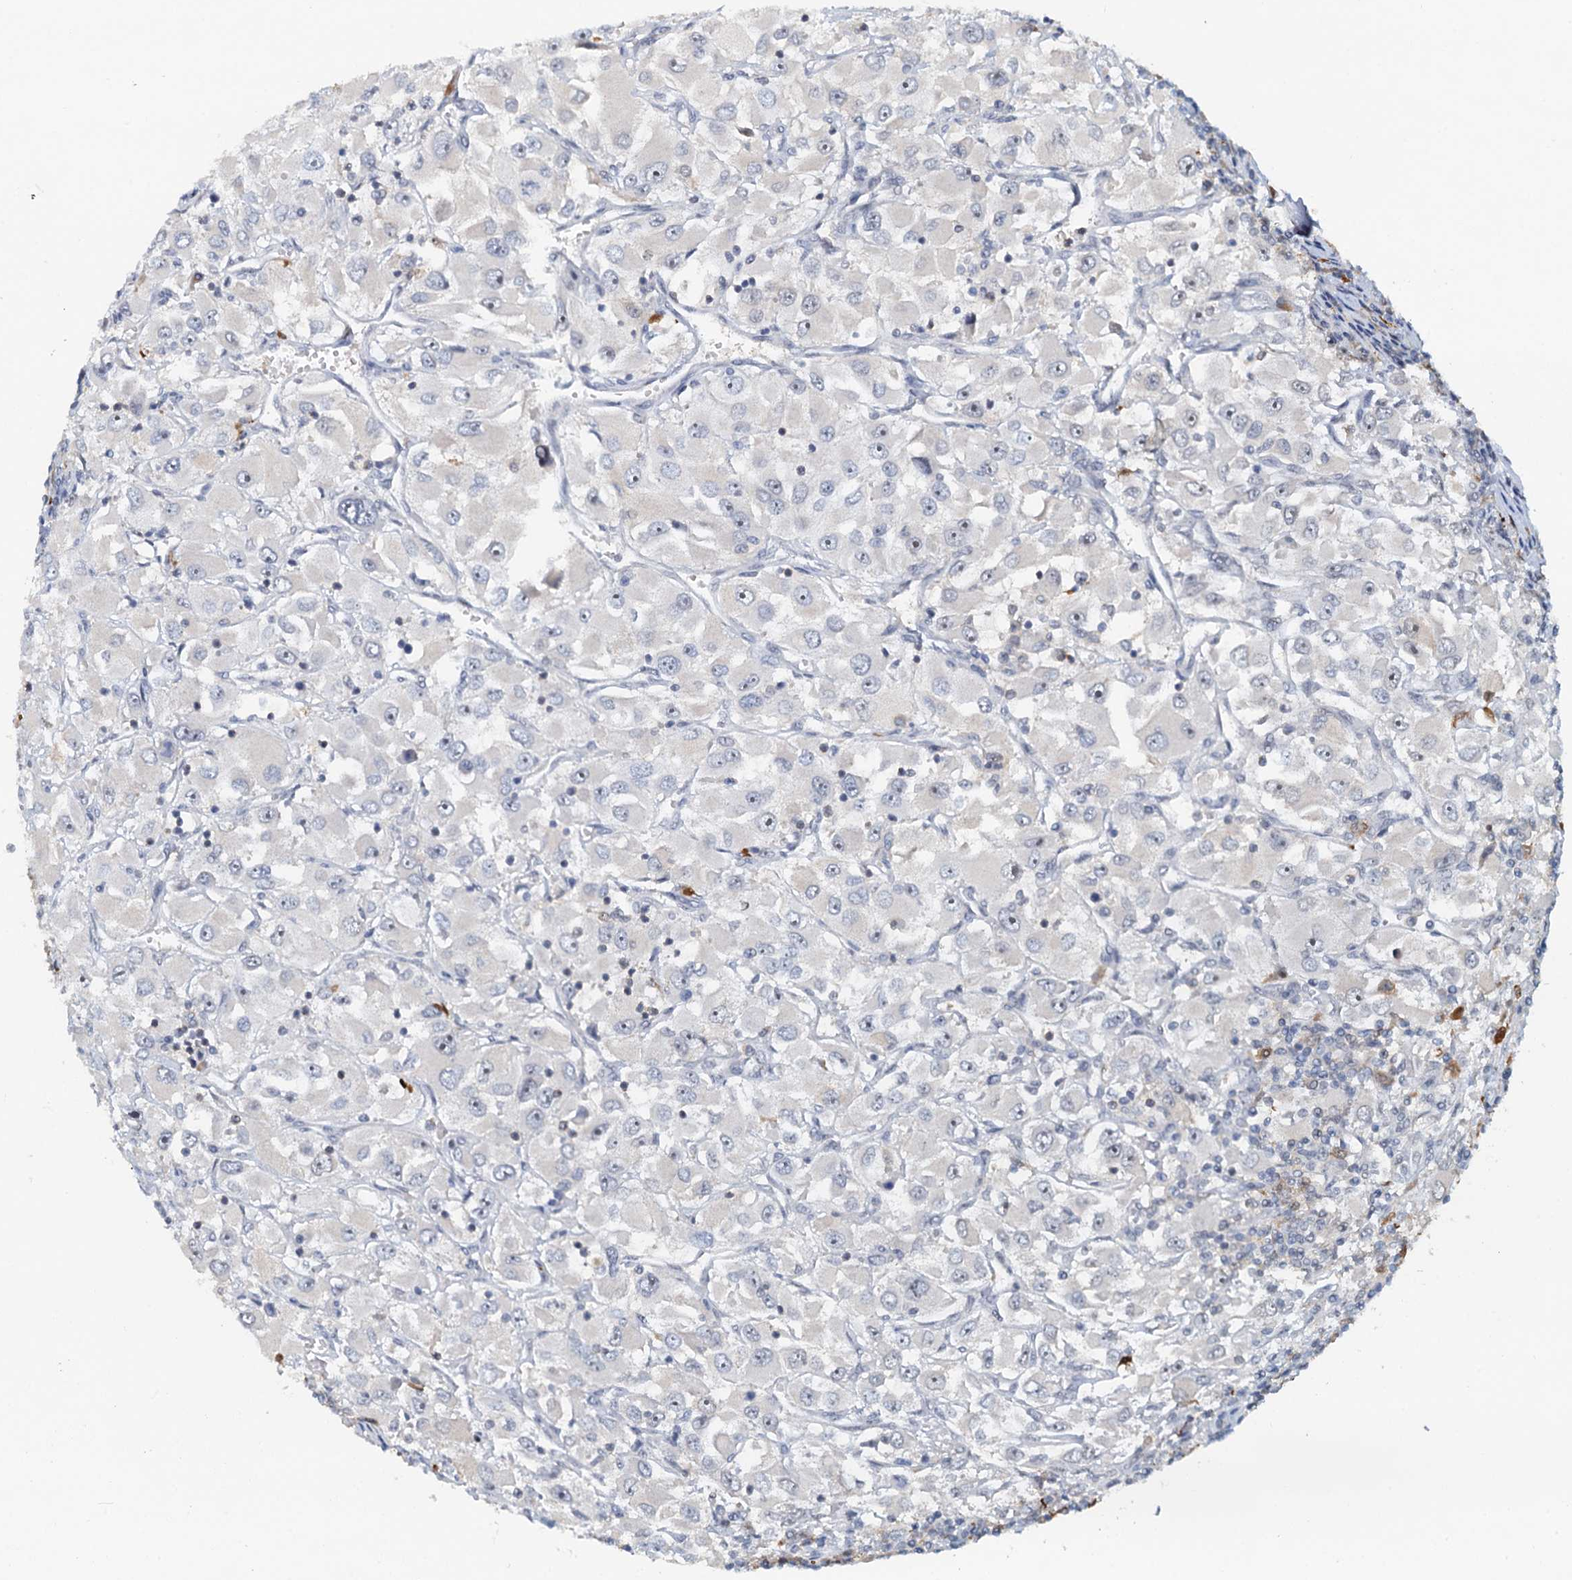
{"staining": {"intensity": "negative", "quantity": "none", "location": "none"}, "tissue": "renal cancer", "cell_type": "Tumor cells", "image_type": "cancer", "snomed": [{"axis": "morphology", "description": "Adenocarcinoma, NOS"}, {"axis": "topography", "description": "Kidney"}], "caption": "Adenocarcinoma (renal) was stained to show a protein in brown. There is no significant staining in tumor cells.", "gene": "SPINDOC", "patient": {"sex": "female", "age": 52}}